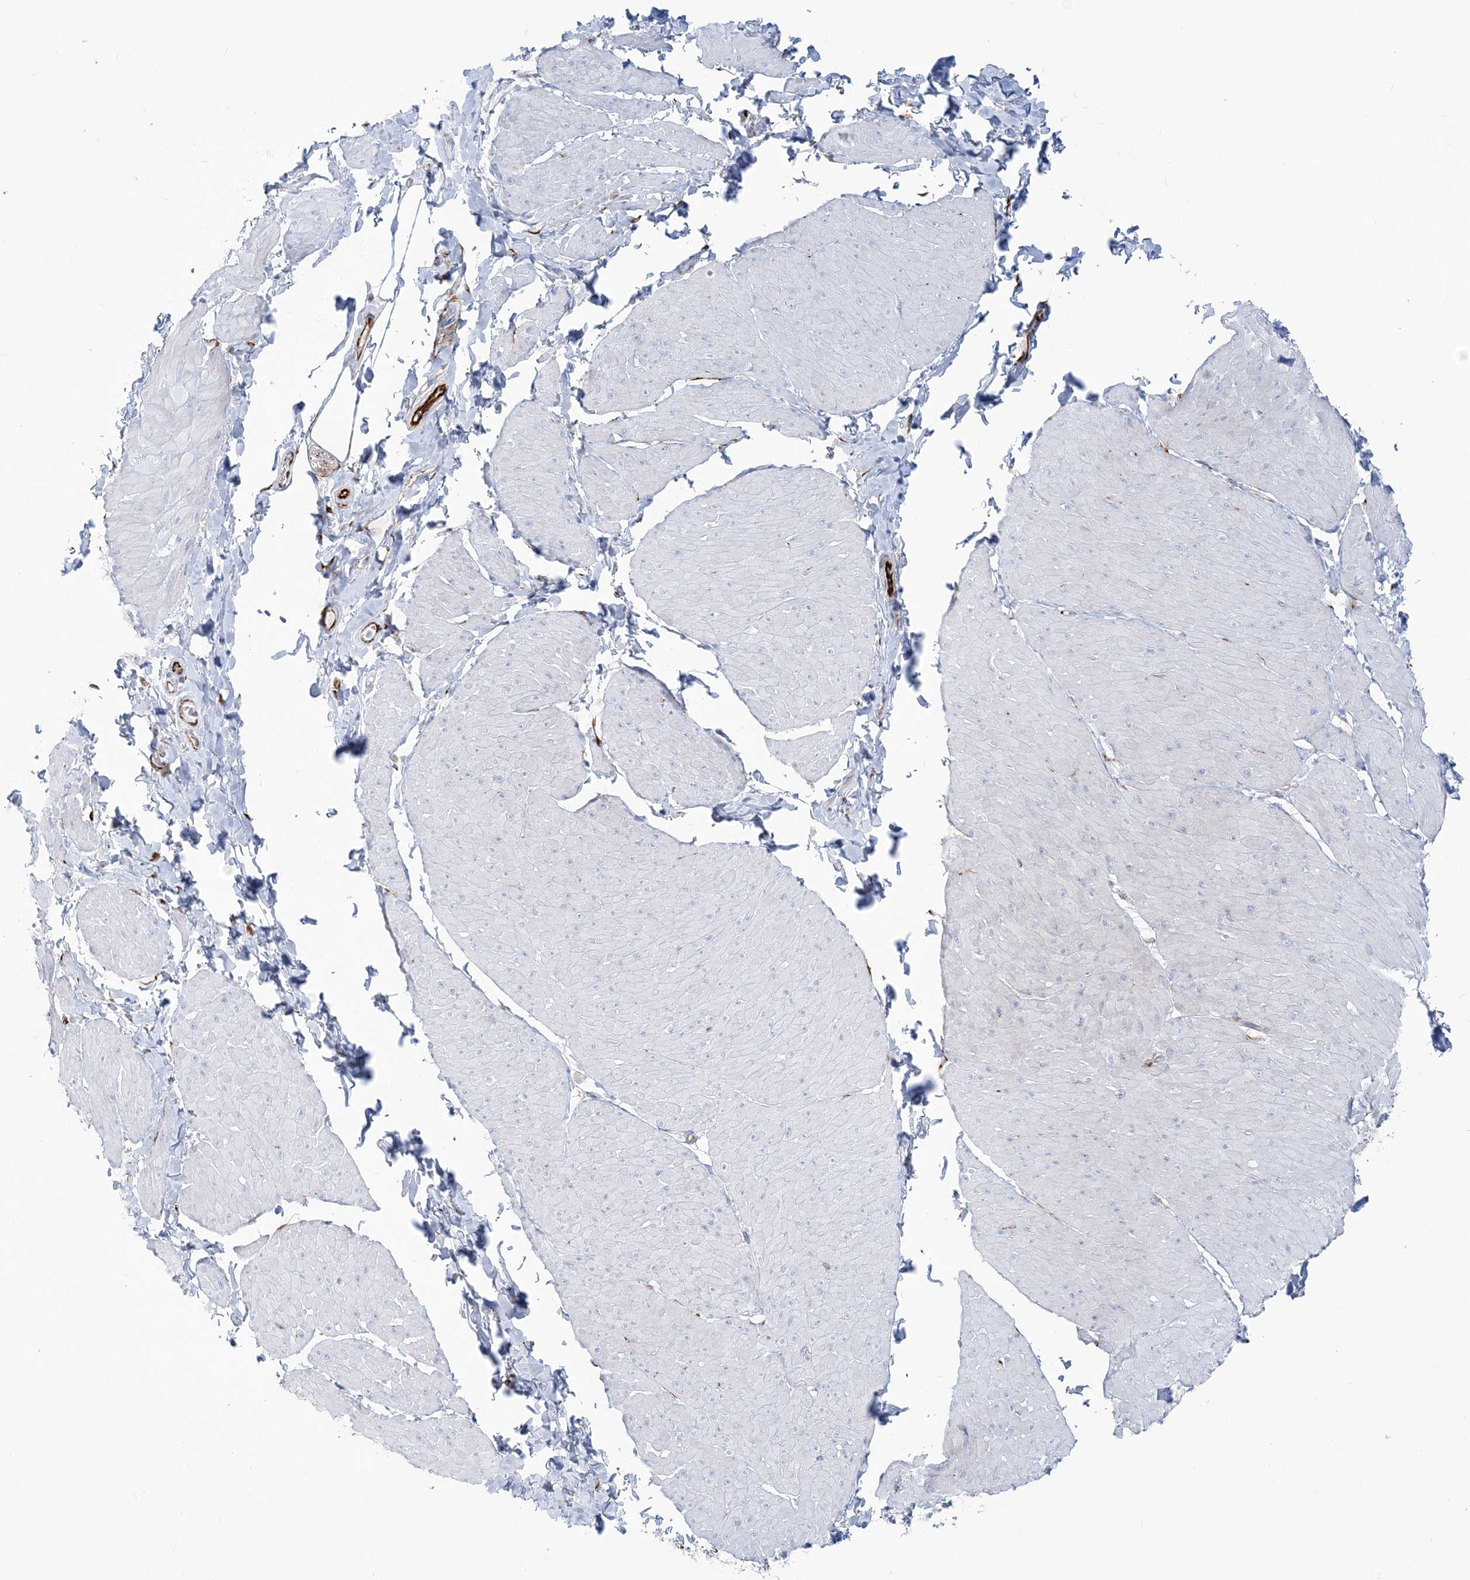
{"staining": {"intensity": "negative", "quantity": "none", "location": "none"}, "tissue": "smooth muscle", "cell_type": "Smooth muscle cells", "image_type": "normal", "snomed": [{"axis": "morphology", "description": "Urothelial carcinoma, High grade"}, {"axis": "topography", "description": "Urinary bladder"}], "caption": "Protein analysis of benign smooth muscle reveals no significant expression in smooth muscle cells. (DAB (3,3'-diaminobenzidine) immunohistochemistry visualized using brightfield microscopy, high magnification).", "gene": "PPIL6", "patient": {"sex": "male", "age": 46}}